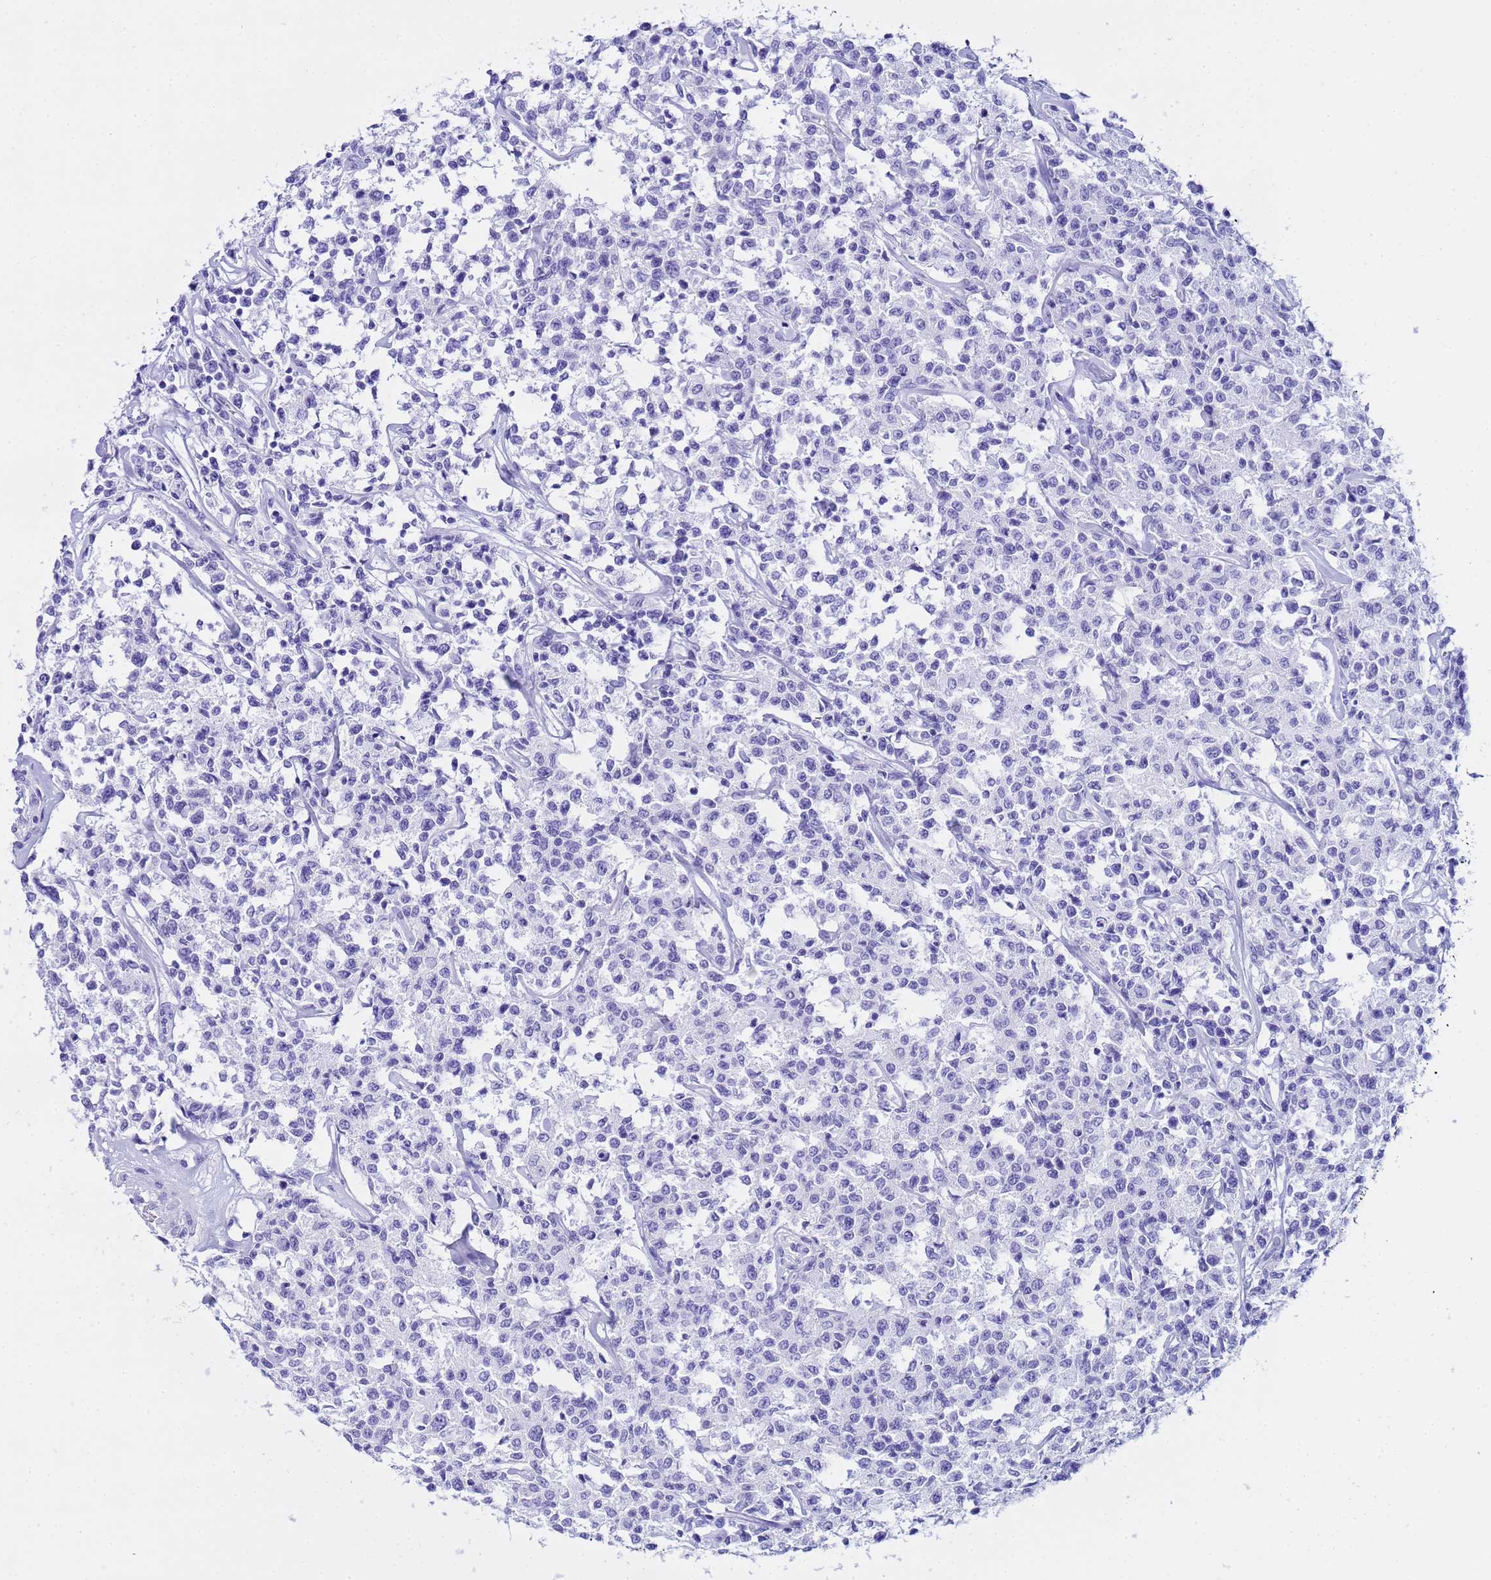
{"staining": {"intensity": "negative", "quantity": "none", "location": "none"}, "tissue": "lymphoma", "cell_type": "Tumor cells", "image_type": "cancer", "snomed": [{"axis": "morphology", "description": "Malignant lymphoma, non-Hodgkin's type, Low grade"}, {"axis": "topography", "description": "Small intestine"}], "caption": "This is an IHC micrograph of lymphoma. There is no expression in tumor cells.", "gene": "AQP12A", "patient": {"sex": "female", "age": 59}}